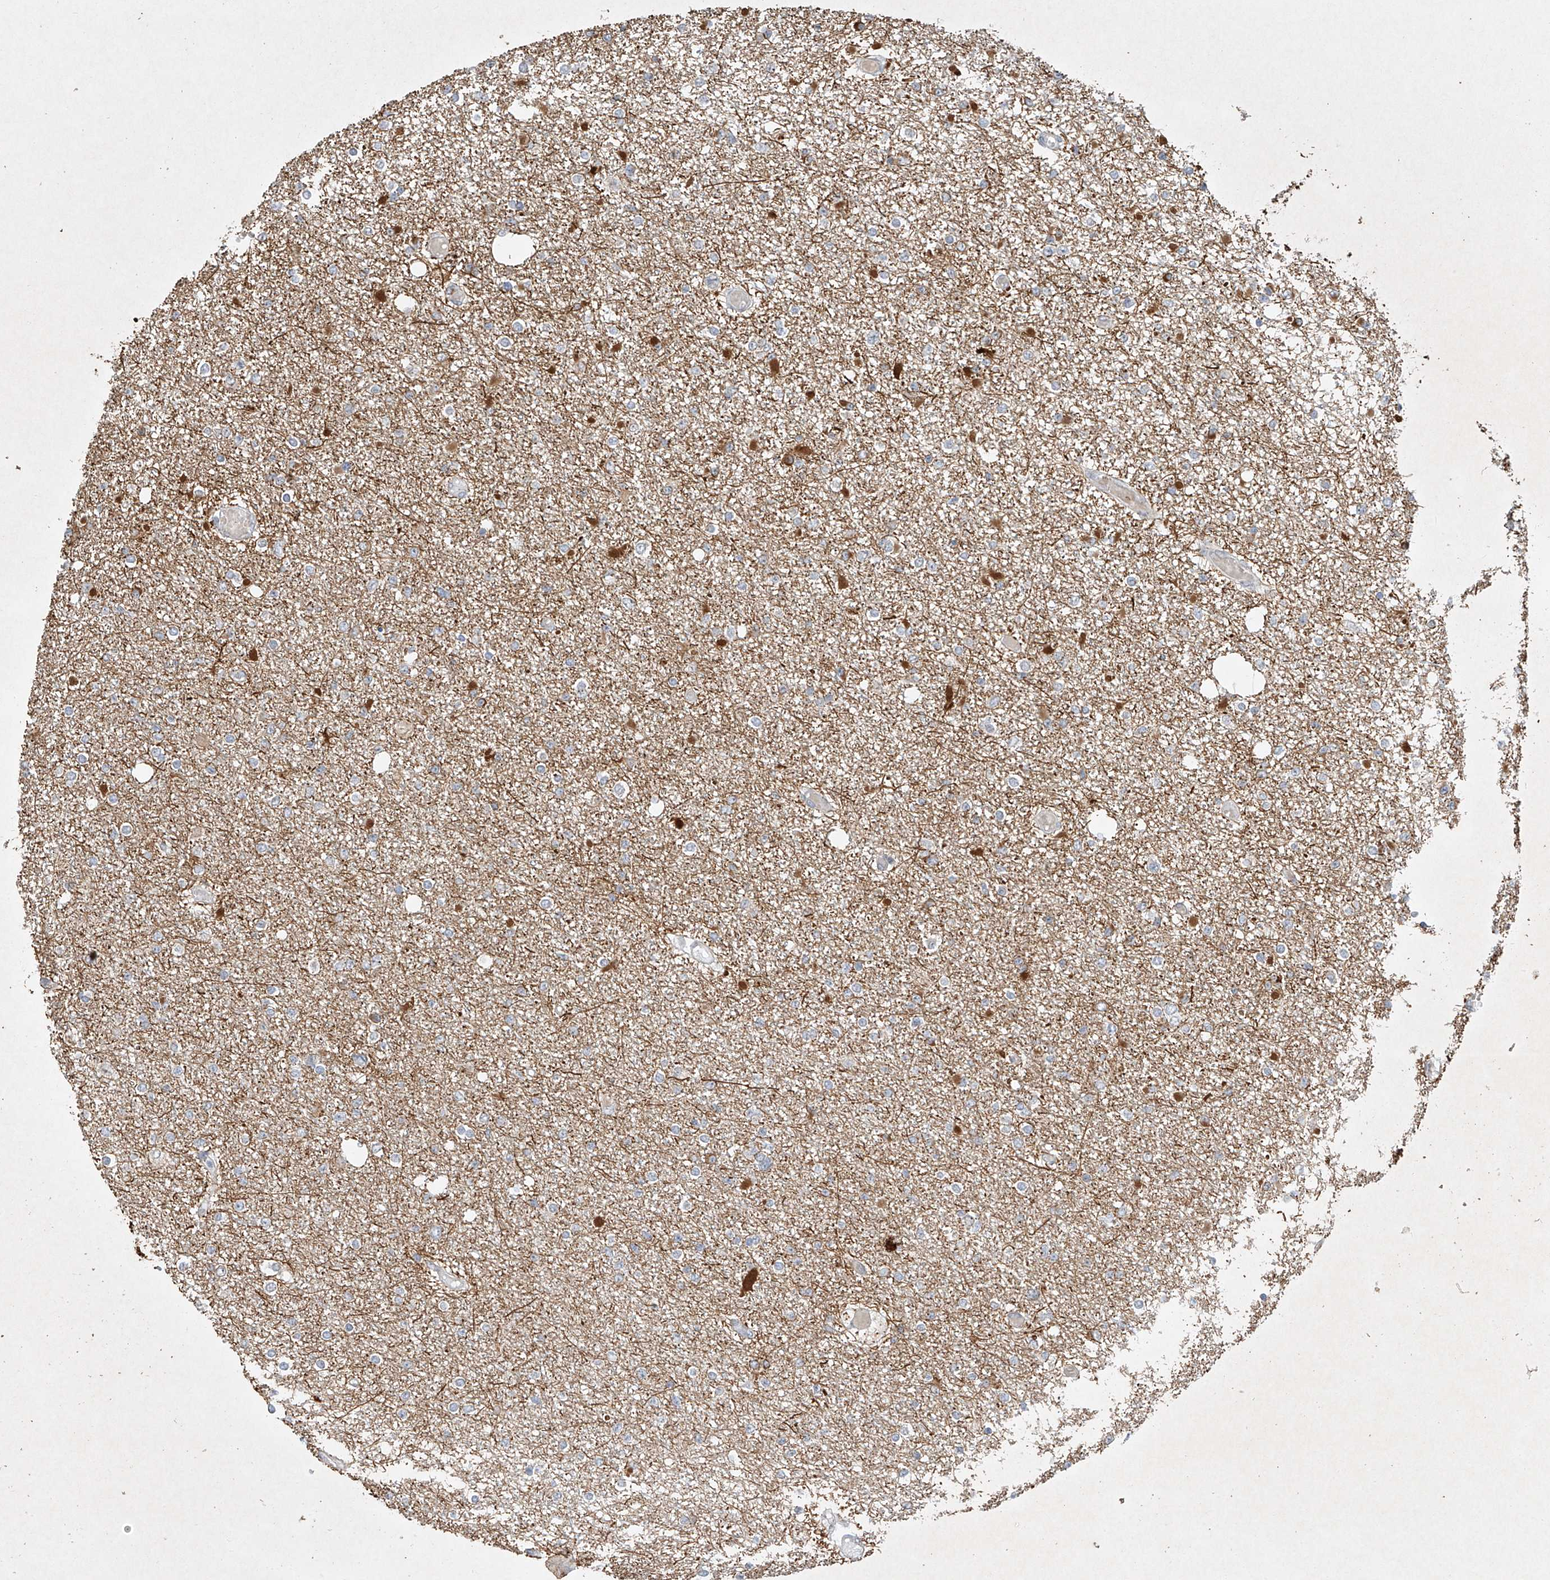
{"staining": {"intensity": "negative", "quantity": "none", "location": "none"}, "tissue": "glioma", "cell_type": "Tumor cells", "image_type": "cancer", "snomed": [{"axis": "morphology", "description": "Glioma, malignant, Low grade"}, {"axis": "topography", "description": "Brain"}], "caption": "IHC photomicrograph of human malignant glioma (low-grade) stained for a protein (brown), which demonstrates no expression in tumor cells.", "gene": "TASP1", "patient": {"sex": "female", "age": 22}}